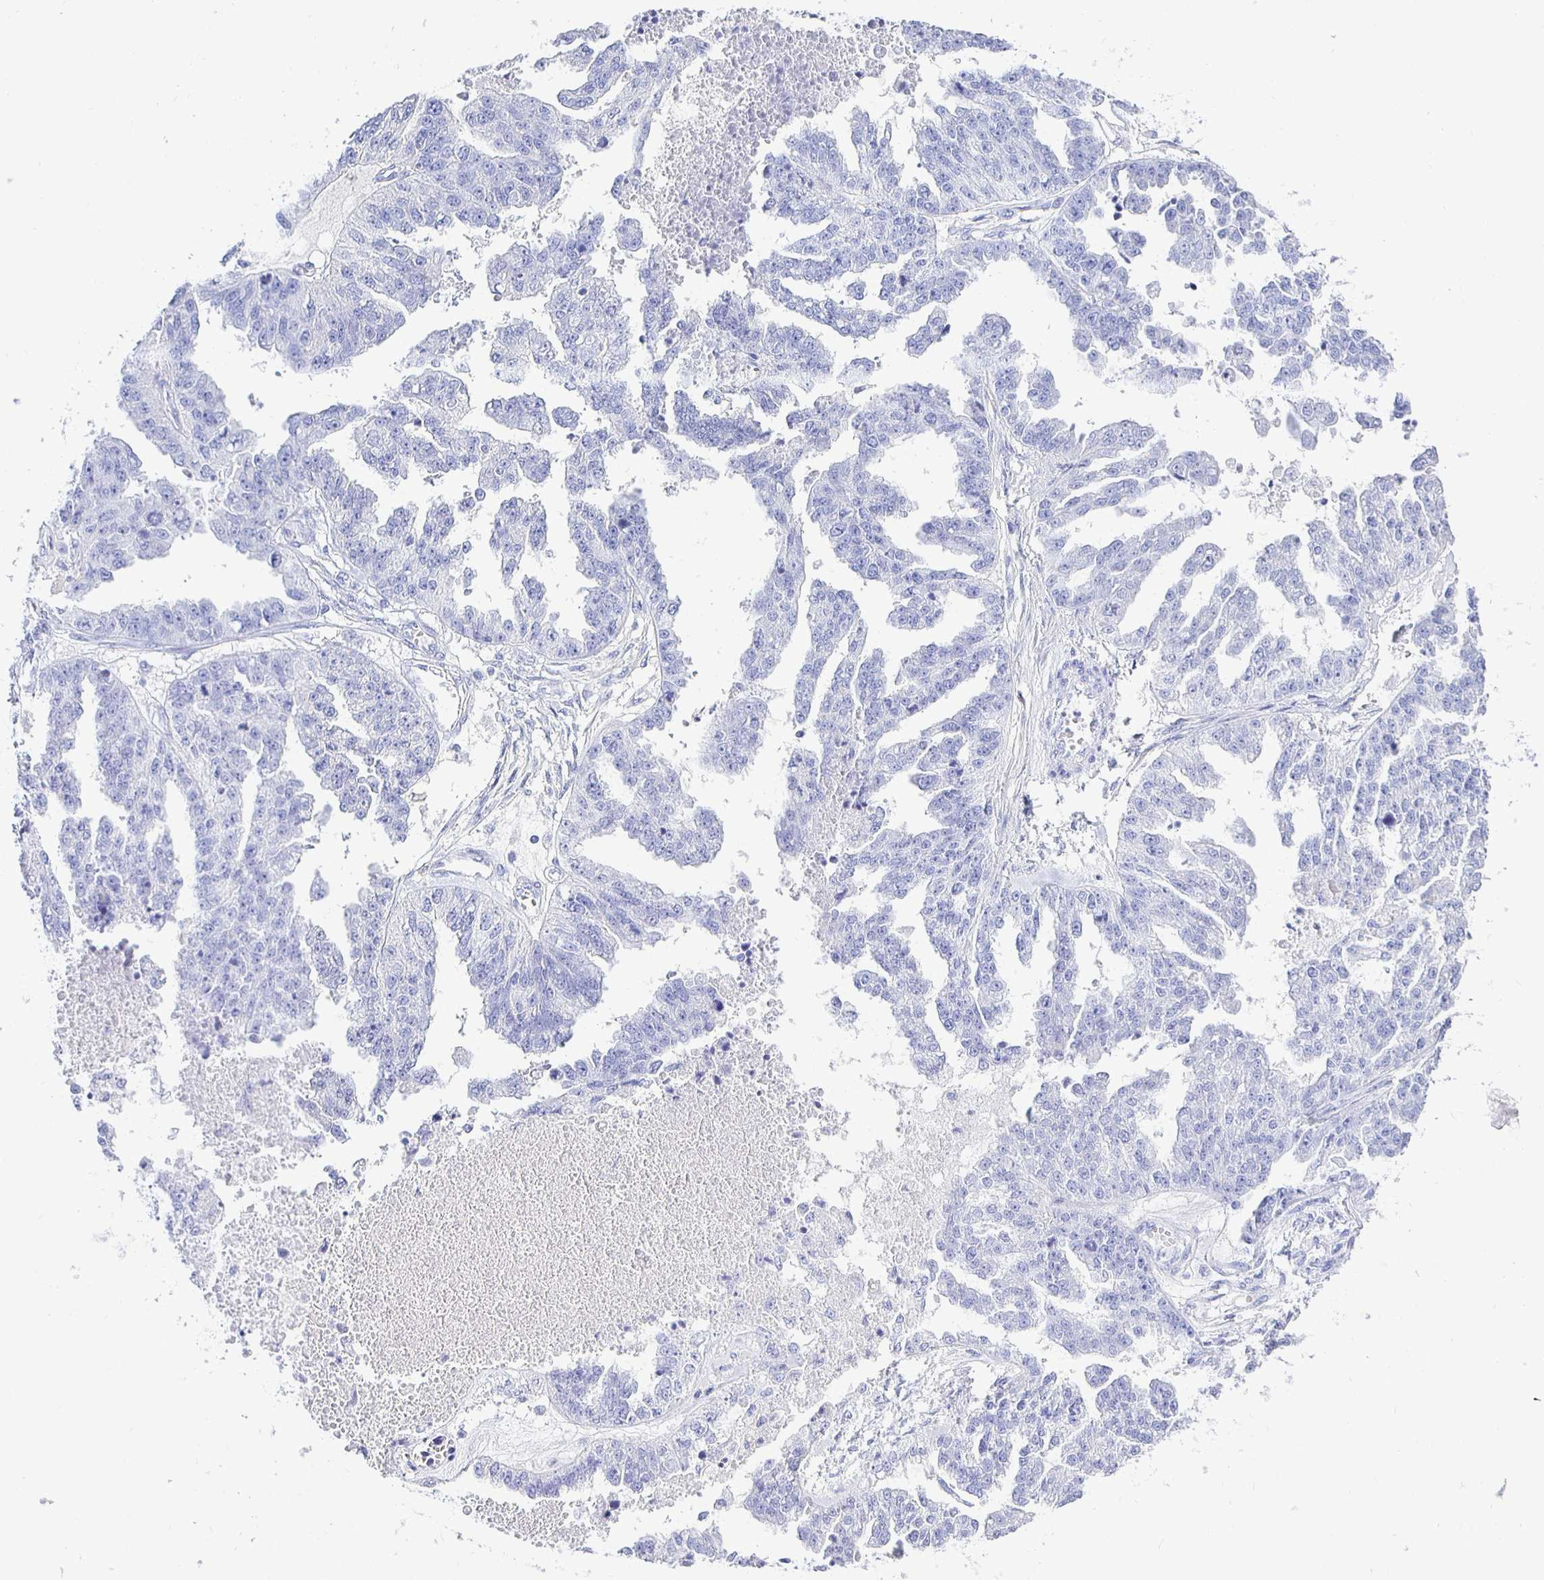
{"staining": {"intensity": "negative", "quantity": "none", "location": "none"}, "tissue": "ovarian cancer", "cell_type": "Tumor cells", "image_type": "cancer", "snomed": [{"axis": "morphology", "description": "Cystadenocarcinoma, serous, NOS"}, {"axis": "topography", "description": "Ovary"}], "caption": "Protein analysis of serous cystadenocarcinoma (ovarian) demonstrates no significant staining in tumor cells.", "gene": "UMOD", "patient": {"sex": "female", "age": 58}}